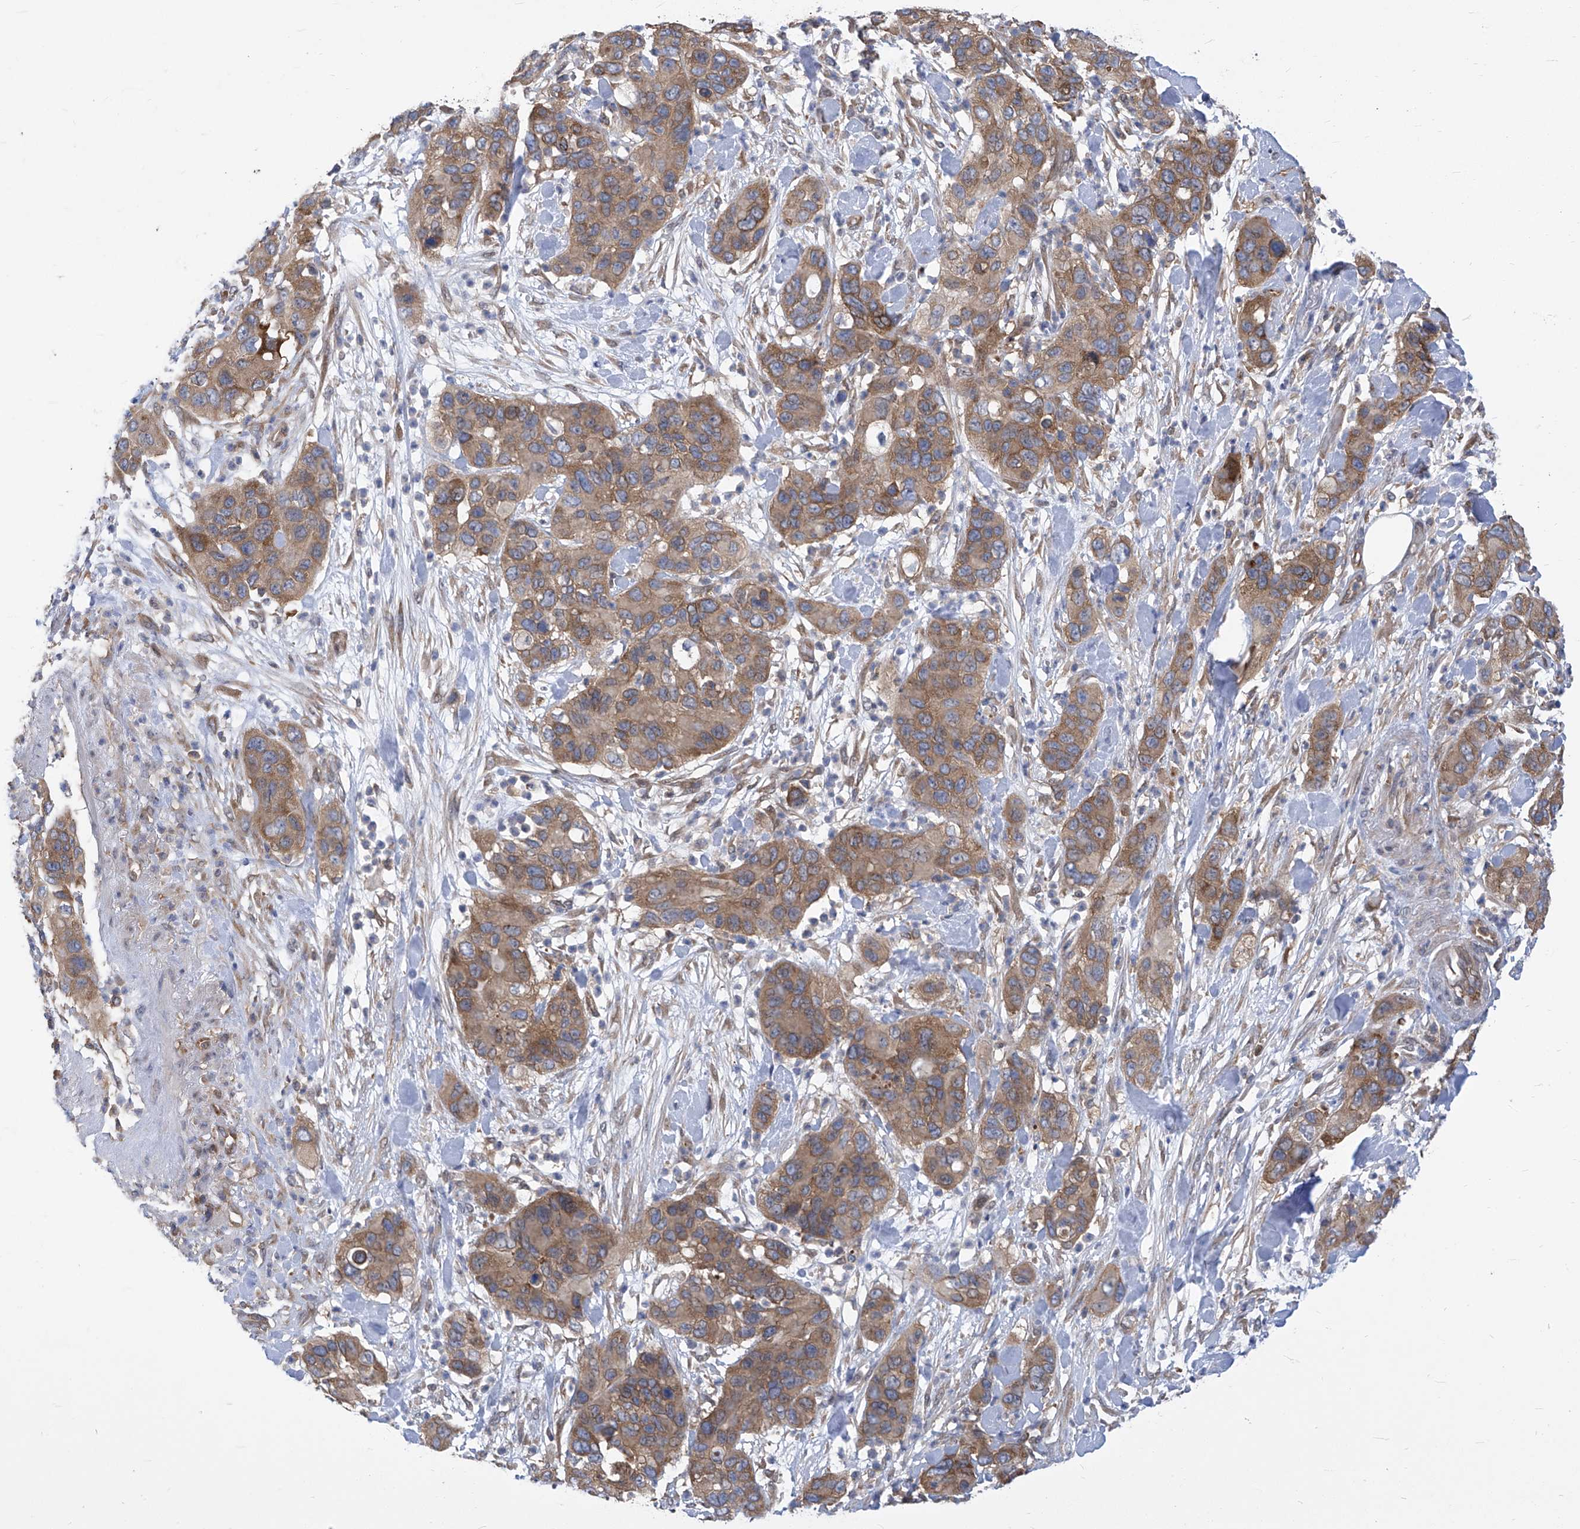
{"staining": {"intensity": "moderate", "quantity": ">75%", "location": "cytoplasmic/membranous"}, "tissue": "pancreatic cancer", "cell_type": "Tumor cells", "image_type": "cancer", "snomed": [{"axis": "morphology", "description": "Adenocarcinoma, NOS"}, {"axis": "topography", "description": "Pancreas"}], "caption": "A brown stain shows moderate cytoplasmic/membranous positivity of a protein in adenocarcinoma (pancreatic) tumor cells.", "gene": "EIF3M", "patient": {"sex": "female", "age": 71}}